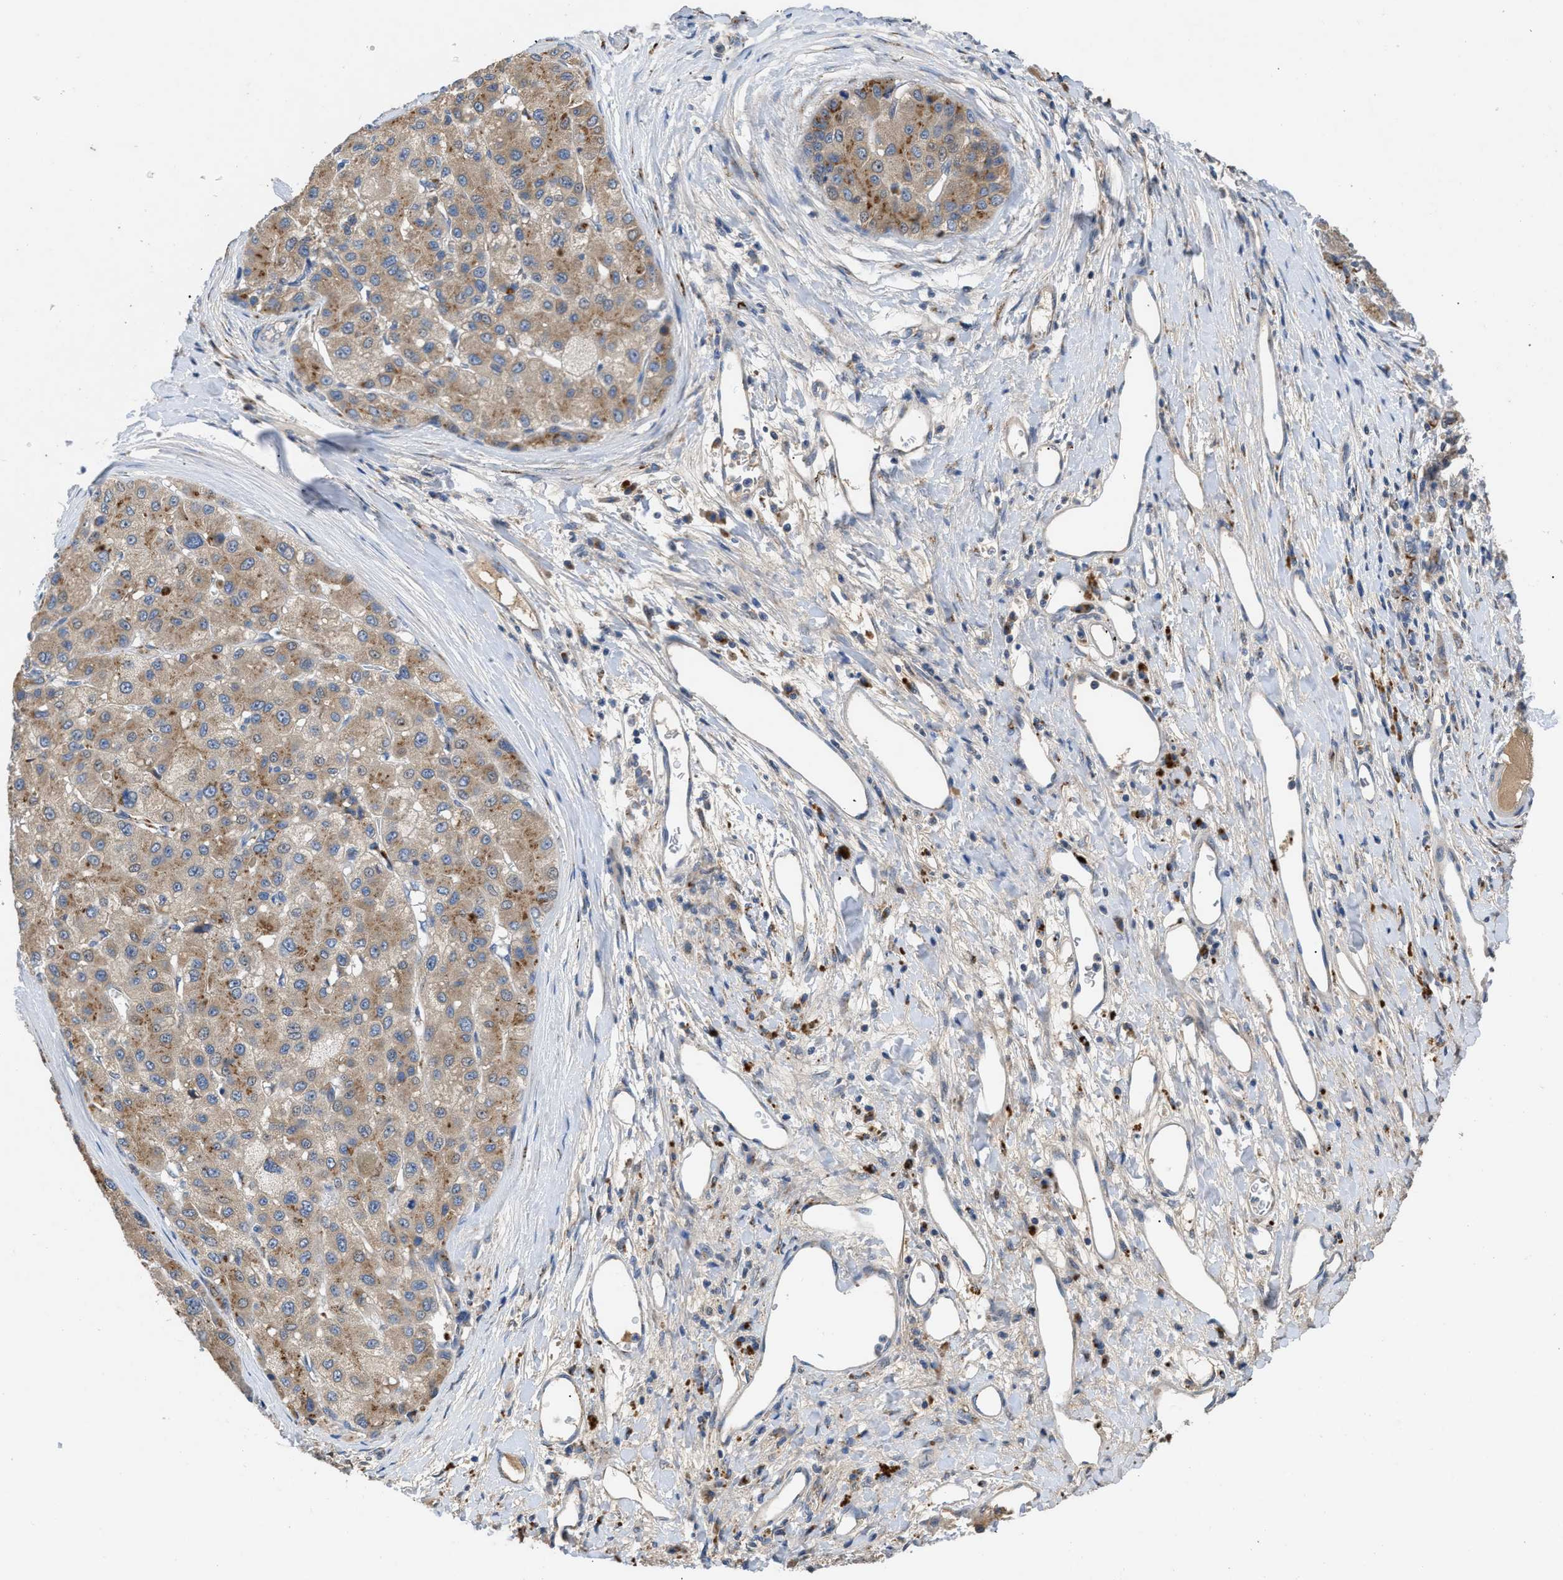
{"staining": {"intensity": "moderate", "quantity": ">75%", "location": "cytoplasmic/membranous"}, "tissue": "liver cancer", "cell_type": "Tumor cells", "image_type": "cancer", "snomed": [{"axis": "morphology", "description": "Carcinoma, Hepatocellular, NOS"}, {"axis": "topography", "description": "Liver"}], "caption": "Protein expression analysis of human liver cancer (hepatocellular carcinoma) reveals moderate cytoplasmic/membranous positivity in approximately >75% of tumor cells.", "gene": "SIK2", "patient": {"sex": "male", "age": 80}}